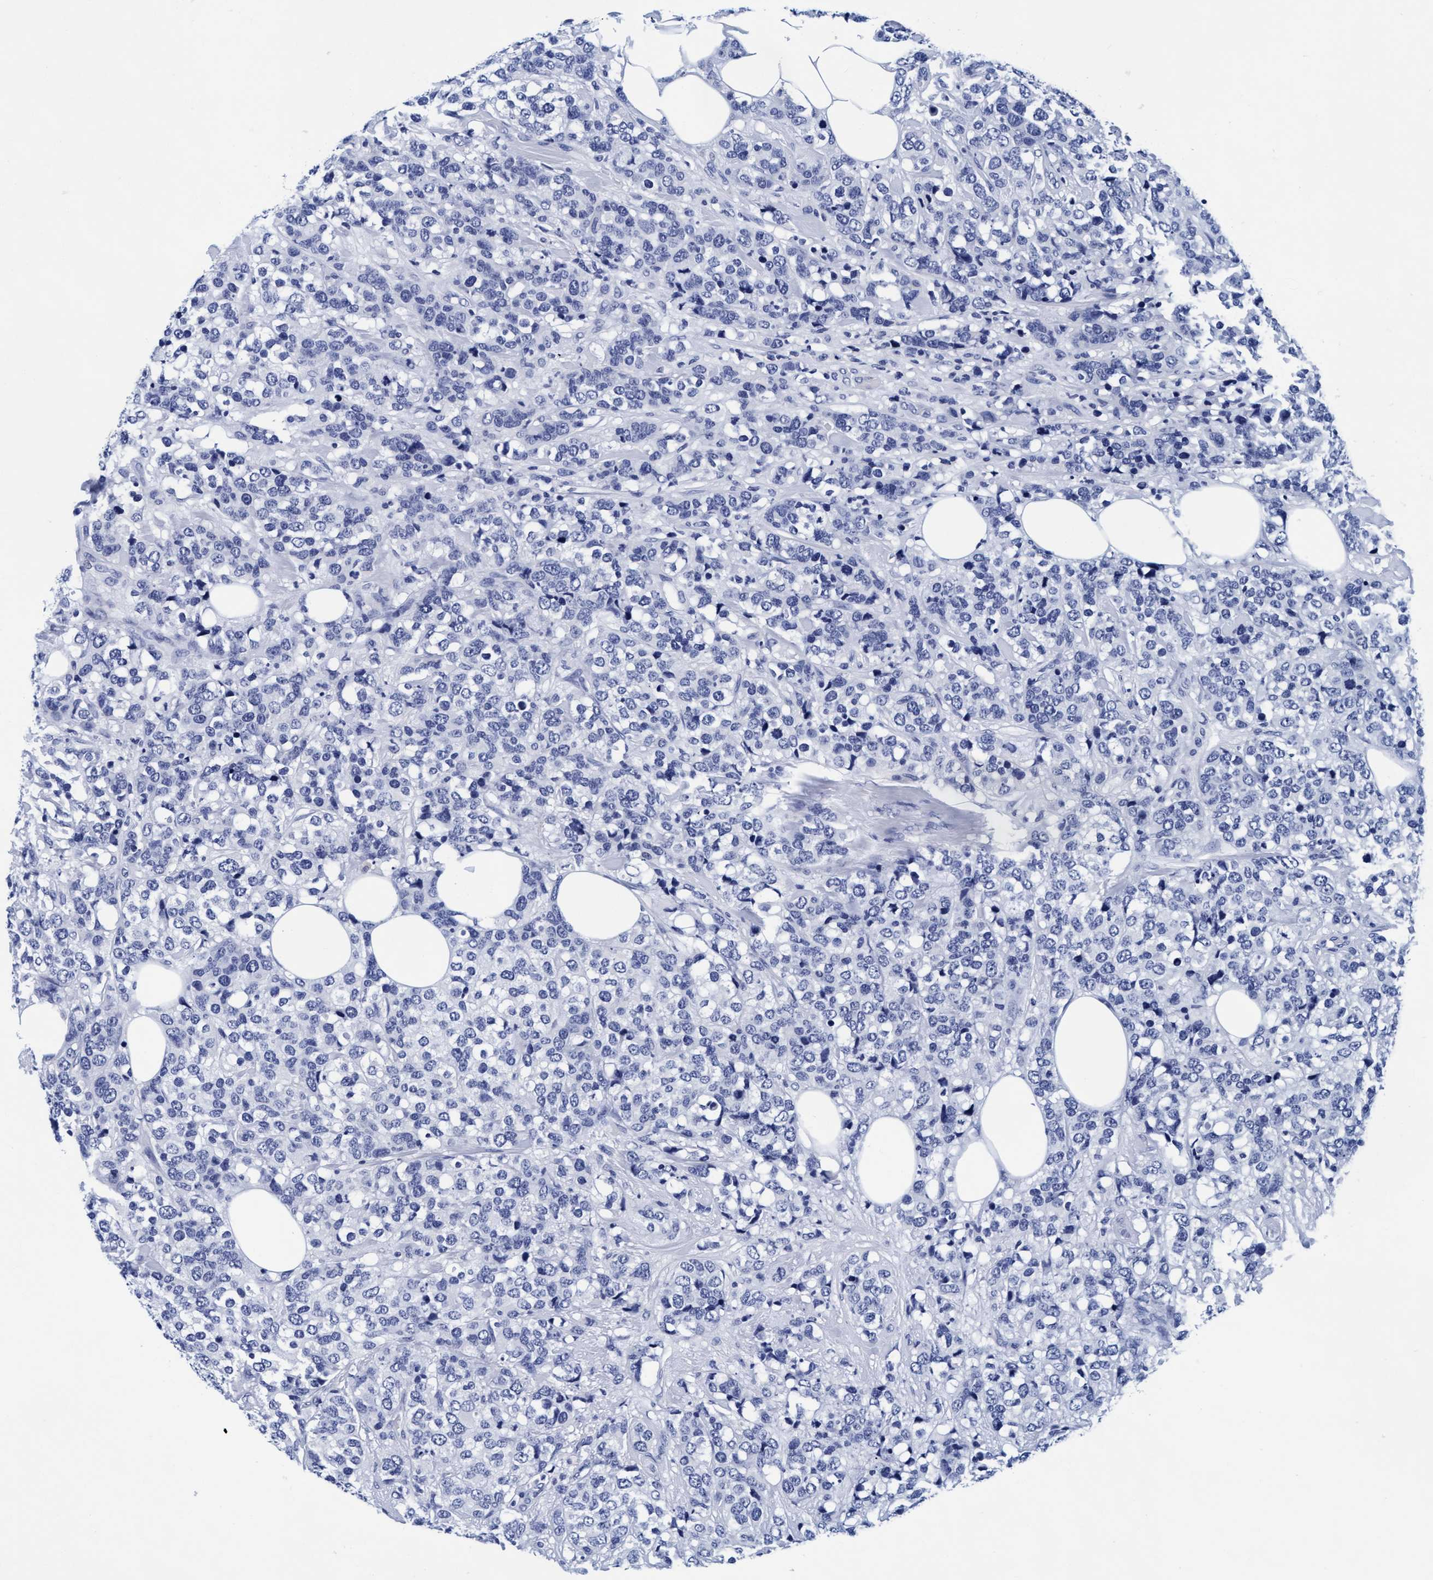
{"staining": {"intensity": "negative", "quantity": "none", "location": "none"}, "tissue": "breast cancer", "cell_type": "Tumor cells", "image_type": "cancer", "snomed": [{"axis": "morphology", "description": "Lobular carcinoma"}, {"axis": "topography", "description": "Breast"}], "caption": "Tumor cells are negative for protein expression in human breast lobular carcinoma.", "gene": "ARSG", "patient": {"sex": "female", "age": 59}}